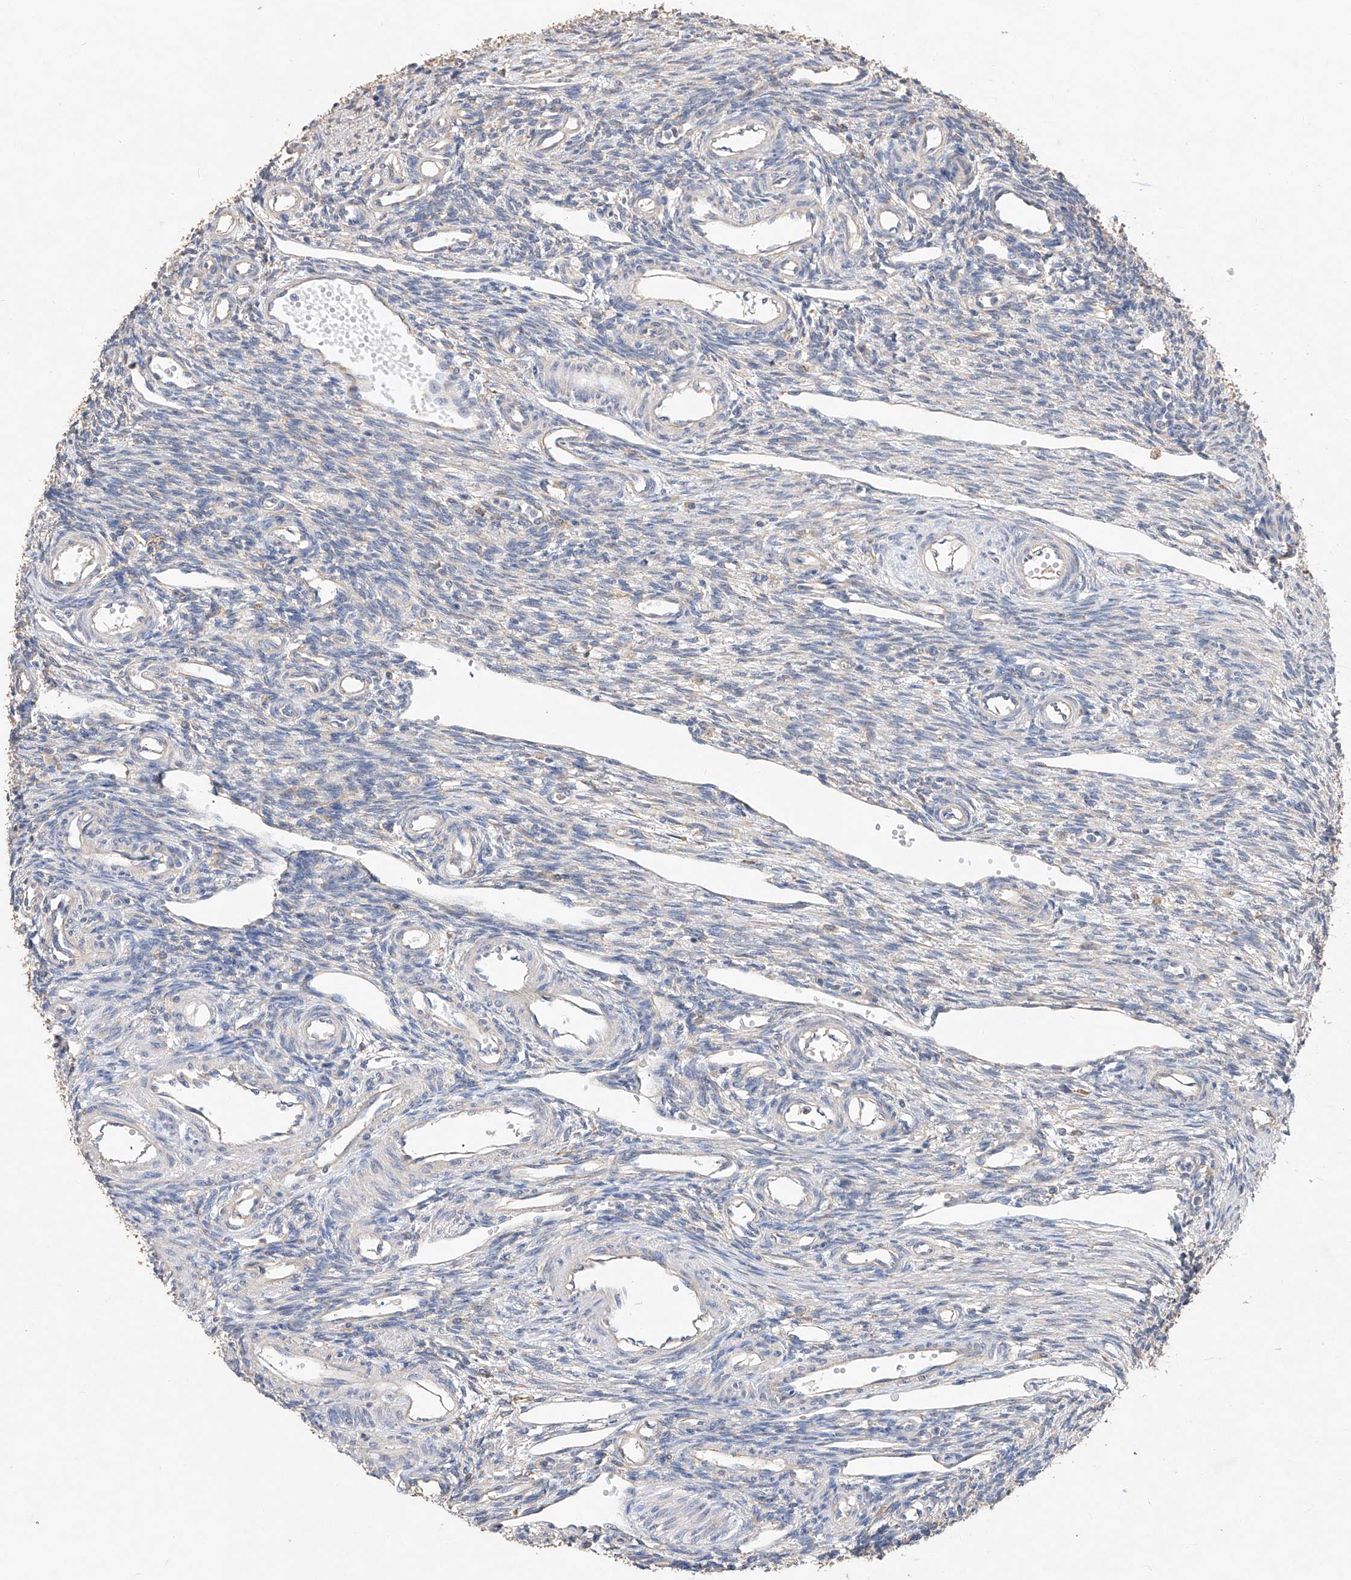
{"staining": {"intensity": "negative", "quantity": "none", "location": "none"}, "tissue": "ovary", "cell_type": "Ovarian stroma cells", "image_type": "normal", "snomed": [{"axis": "morphology", "description": "Normal tissue, NOS"}, {"axis": "morphology", "description": "Cyst, NOS"}, {"axis": "topography", "description": "Ovary"}], "caption": "IHC photomicrograph of normal ovary: human ovary stained with DAB (3,3'-diaminobenzidine) shows no significant protein staining in ovarian stroma cells.", "gene": "AMD1", "patient": {"sex": "female", "age": 33}}